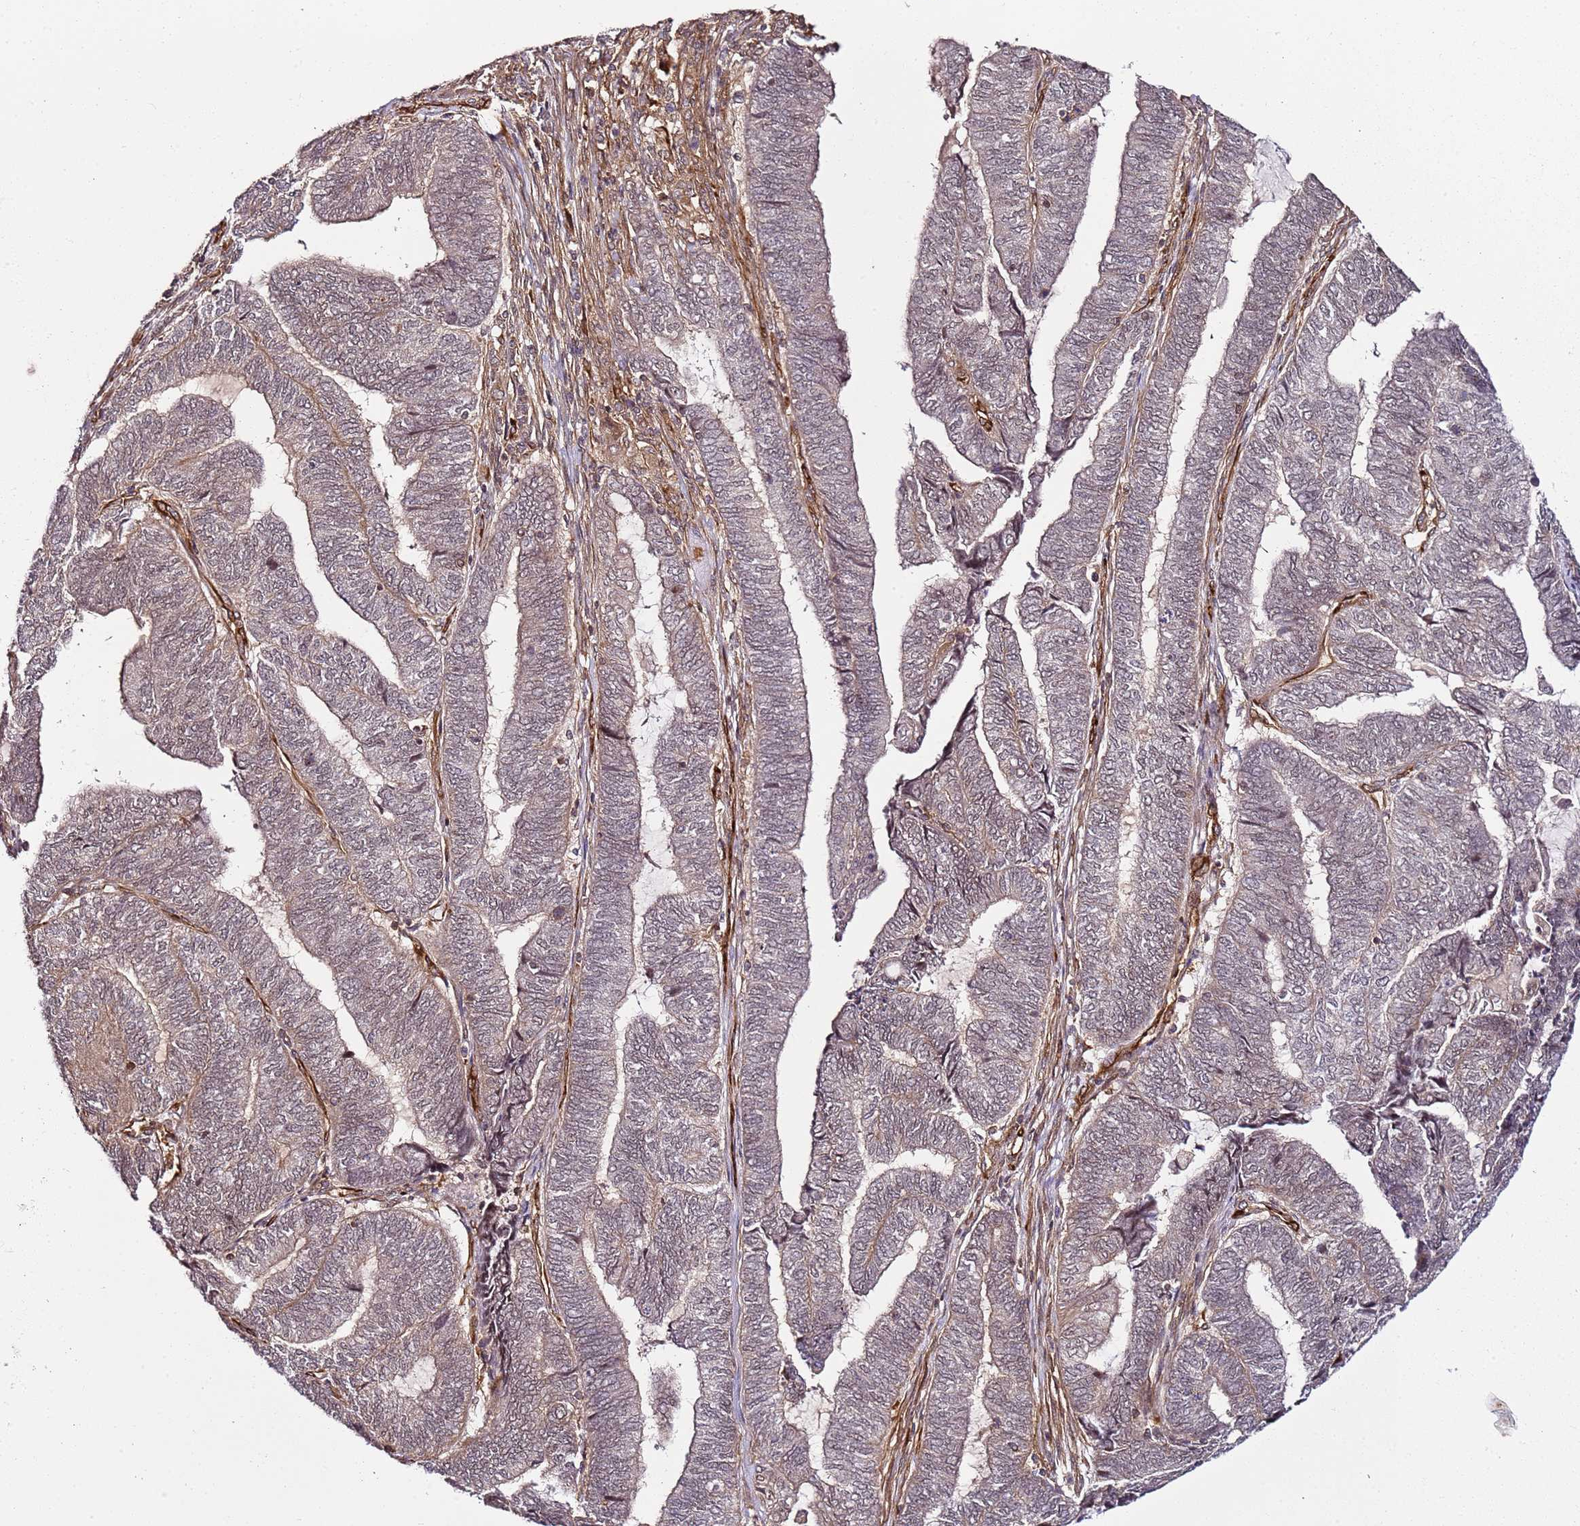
{"staining": {"intensity": "negative", "quantity": "none", "location": "none"}, "tissue": "endometrial cancer", "cell_type": "Tumor cells", "image_type": "cancer", "snomed": [{"axis": "morphology", "description": "Adenocarcinoma, NOS"}, {"axis": "topography", "description": "Uterus"}, {"axis": "topography", "description": "Endometrium"}], "caption": "Tumor cells are negative for brown protein staining in adenocarcinoma (endometrial).", "gene": "CCNYL1", "patient": {"sex": "female", "age": 70}}